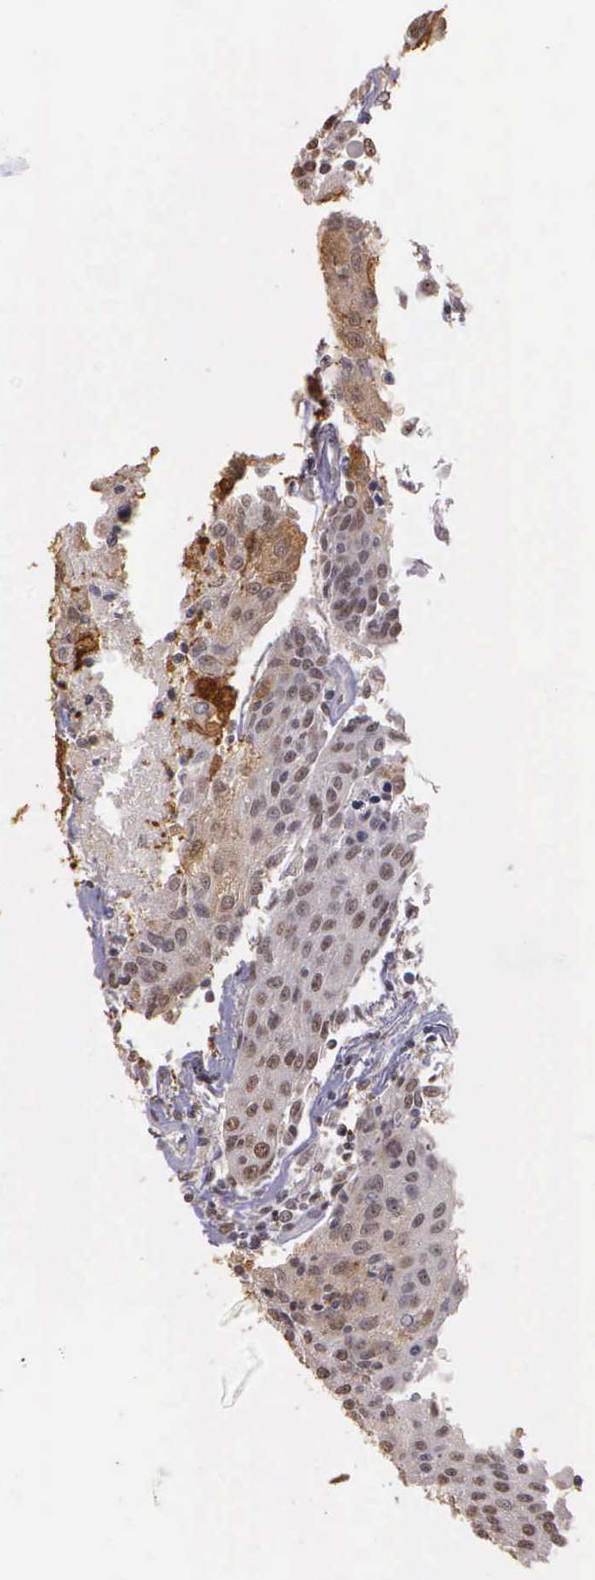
{"staining": {"intensity": "weak", "quantity": ">75%", "location": "nuclear"}, "tissue": "urothelial cancer", "cell_type": "Tumor cells", "image_type": "cancer", "snomed": [{"axis": "morphology", "description": "Urothelial carcinoma, High grade"}, {"axis": "topography", "description": "Urinary bladder"}], "caption": "About >75% of tumor cells in human urothelial carcinoma (high-grade) reveal weak nuclear protein positivity as visualized by brown immunohistochemical staining.", "gene": "ARMCX5", "patient": {"sex": "female", "age": 85}}